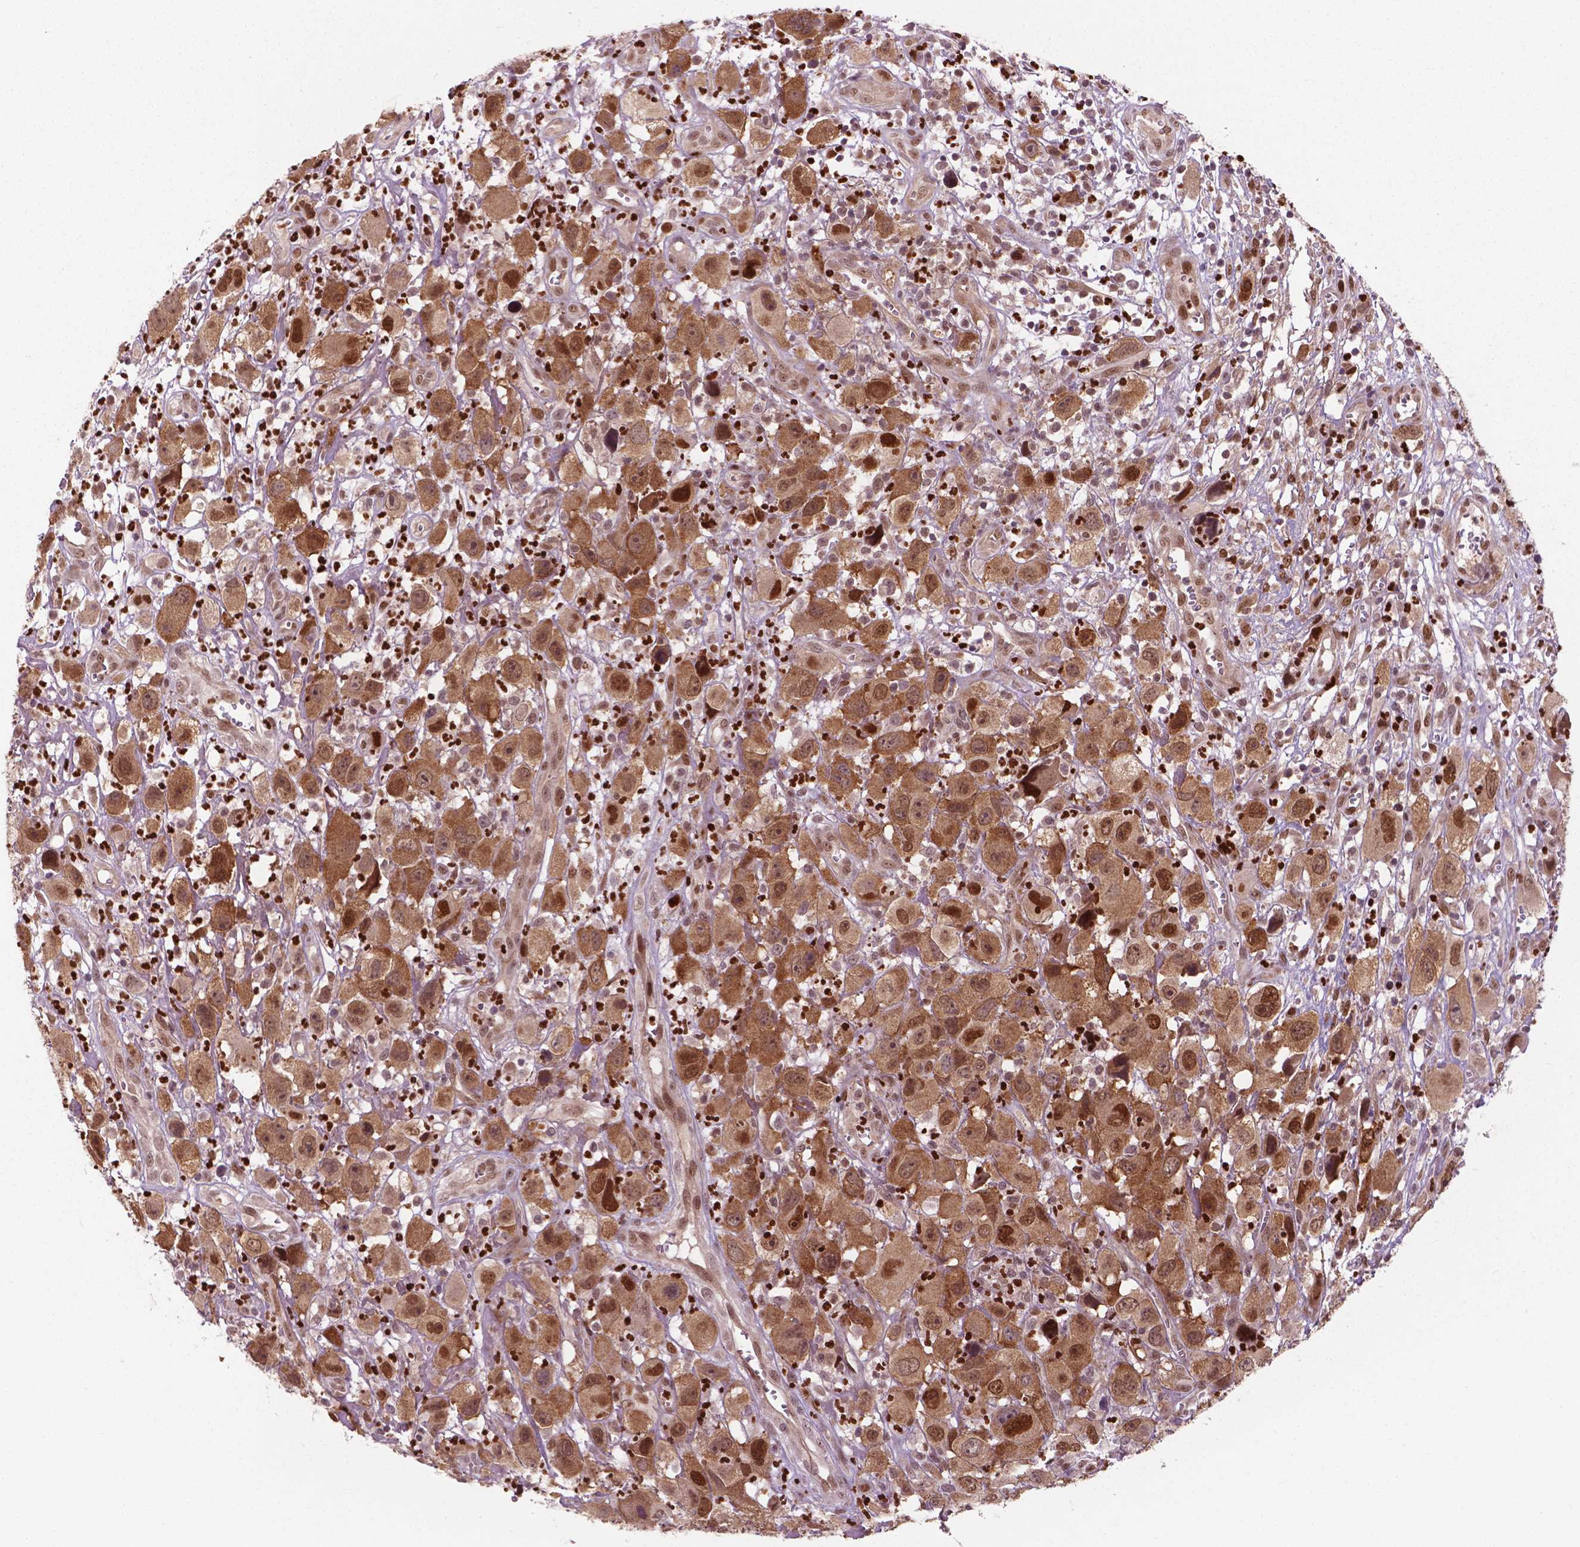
{"staining": {"intensity": "moderate", "quantity": ">75%", "location": "cytoplasmic/membranous,nuclear"}, "tissue": "head and neck cancer", "cell_type": "Tumor cells", "image_type": "cancer", "snomed": [{"axis": "morphology", "description": "Squamous cell carcinoma, NOS"}, {"axis": "morphology", "description": "Squamous cell carcinoma, metastatic, NOS"}, {"axis": "topography", "description": "Oral tissue"}, {"axis": "topography", "description": "Head-Neck"}], "caption": "This histopathology image exhibits immunohistochemistry staining of human metastatic squamous cell carcinoma (head and neck), with medium moderate cytoplasmic/membranous and nuclear positivity in approximately >75% of tumor cells.", "gene": "NFAT5", "patient": {"sex": "female", "age": 85}}